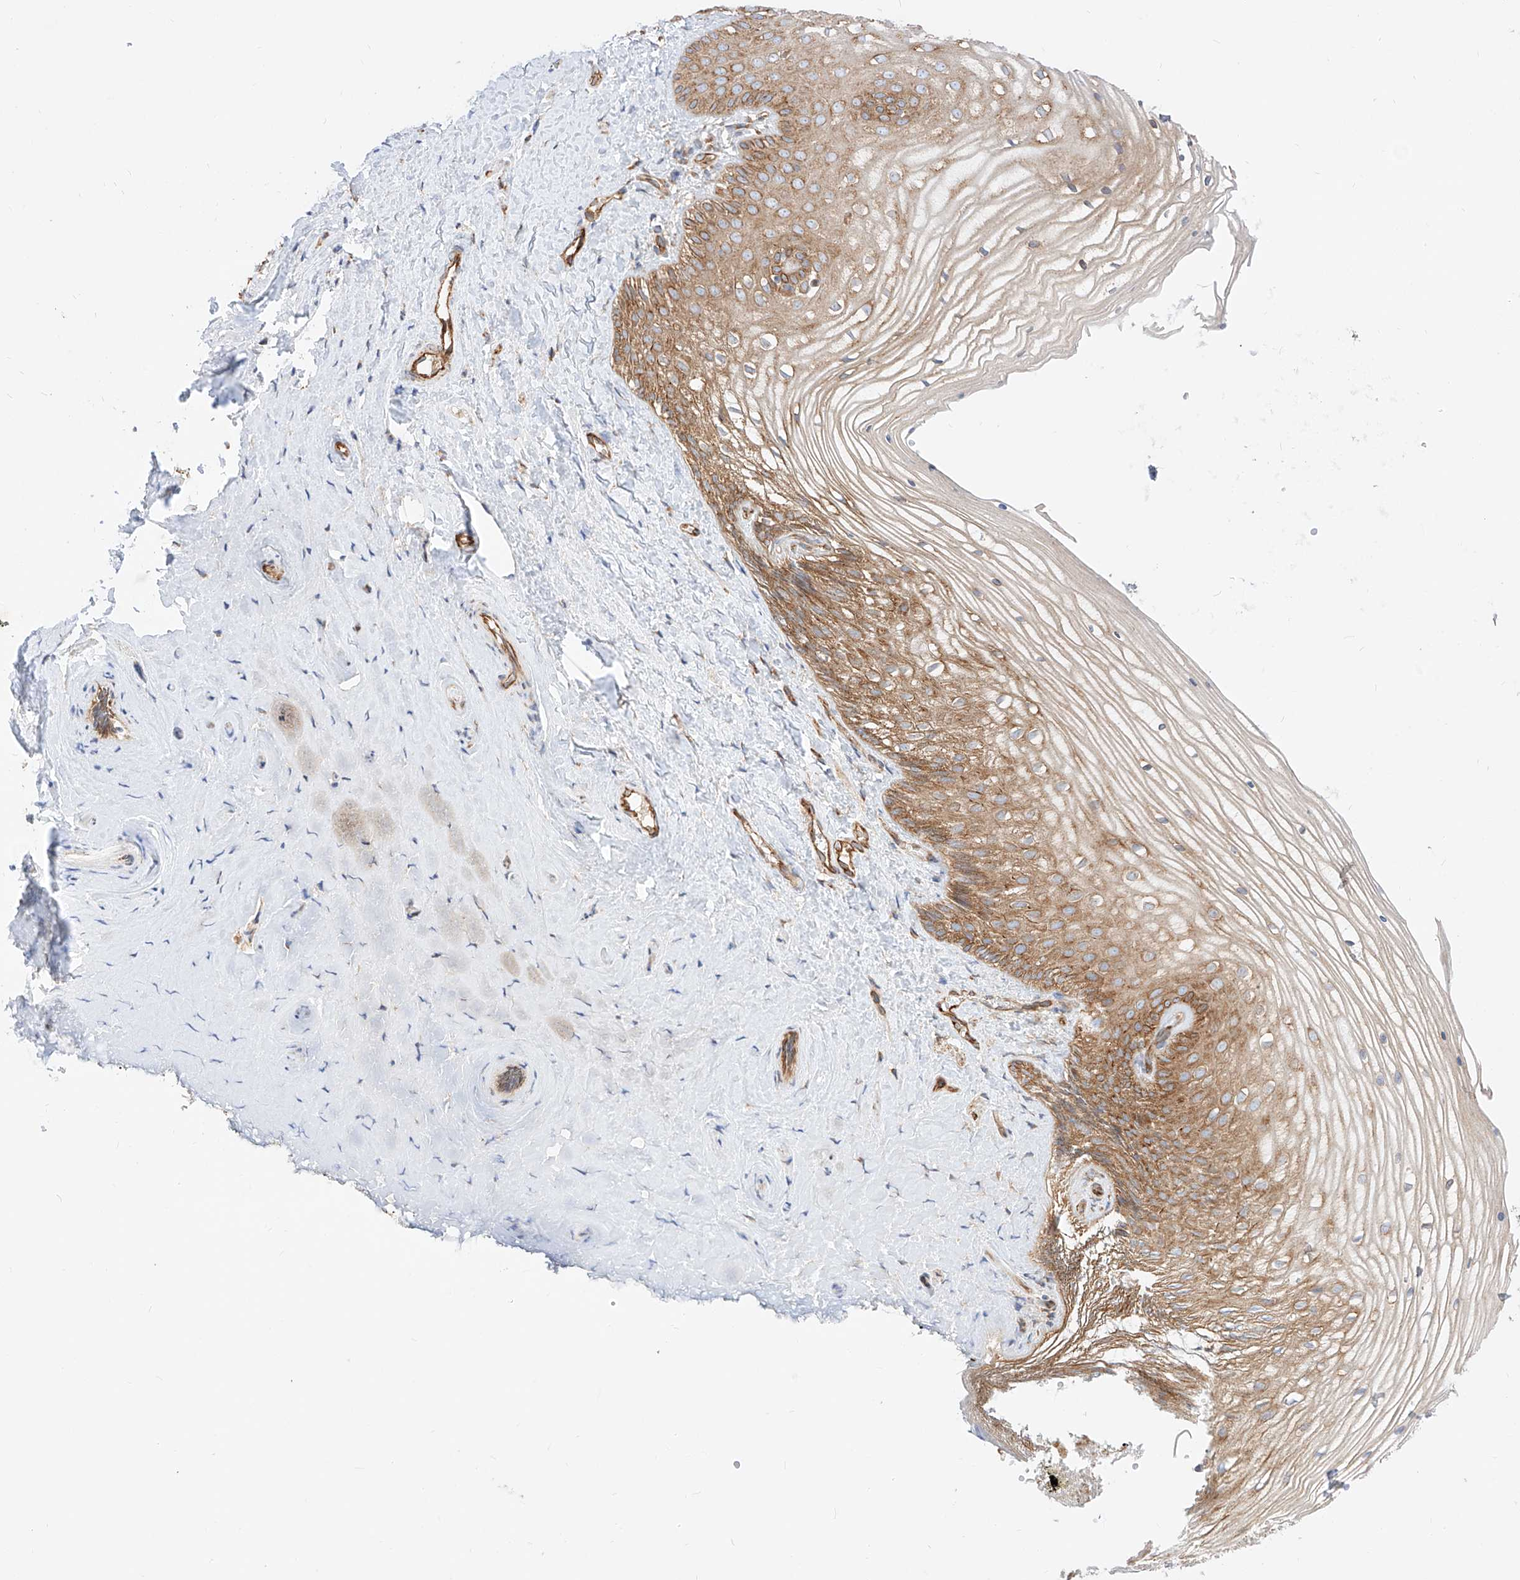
{"staining": {"intensity": "moderate", "quantity": ">75%", "location": "cytoplasmic/membranous"}, "tissue": "vagina", "cell_type": "Squamous epithelial cells", "image_type": "normal", "snomed": [{"axis": "morphology", "description": "Normal tissue, NOS"}, {"axis": "topography", "description": "Vagina"}, {"axis": "topography", "description": "Cervix"}], "caption": "A high-resolution image shows immunohistochemistry (IHC) staining of benign vagina, which reveals moderate cytoplasmic/membranous staining in about >75% of squamous epithelial cells.", "gene": "CSGALNACT2", "patient": {"sex": "female", "age": 40}}